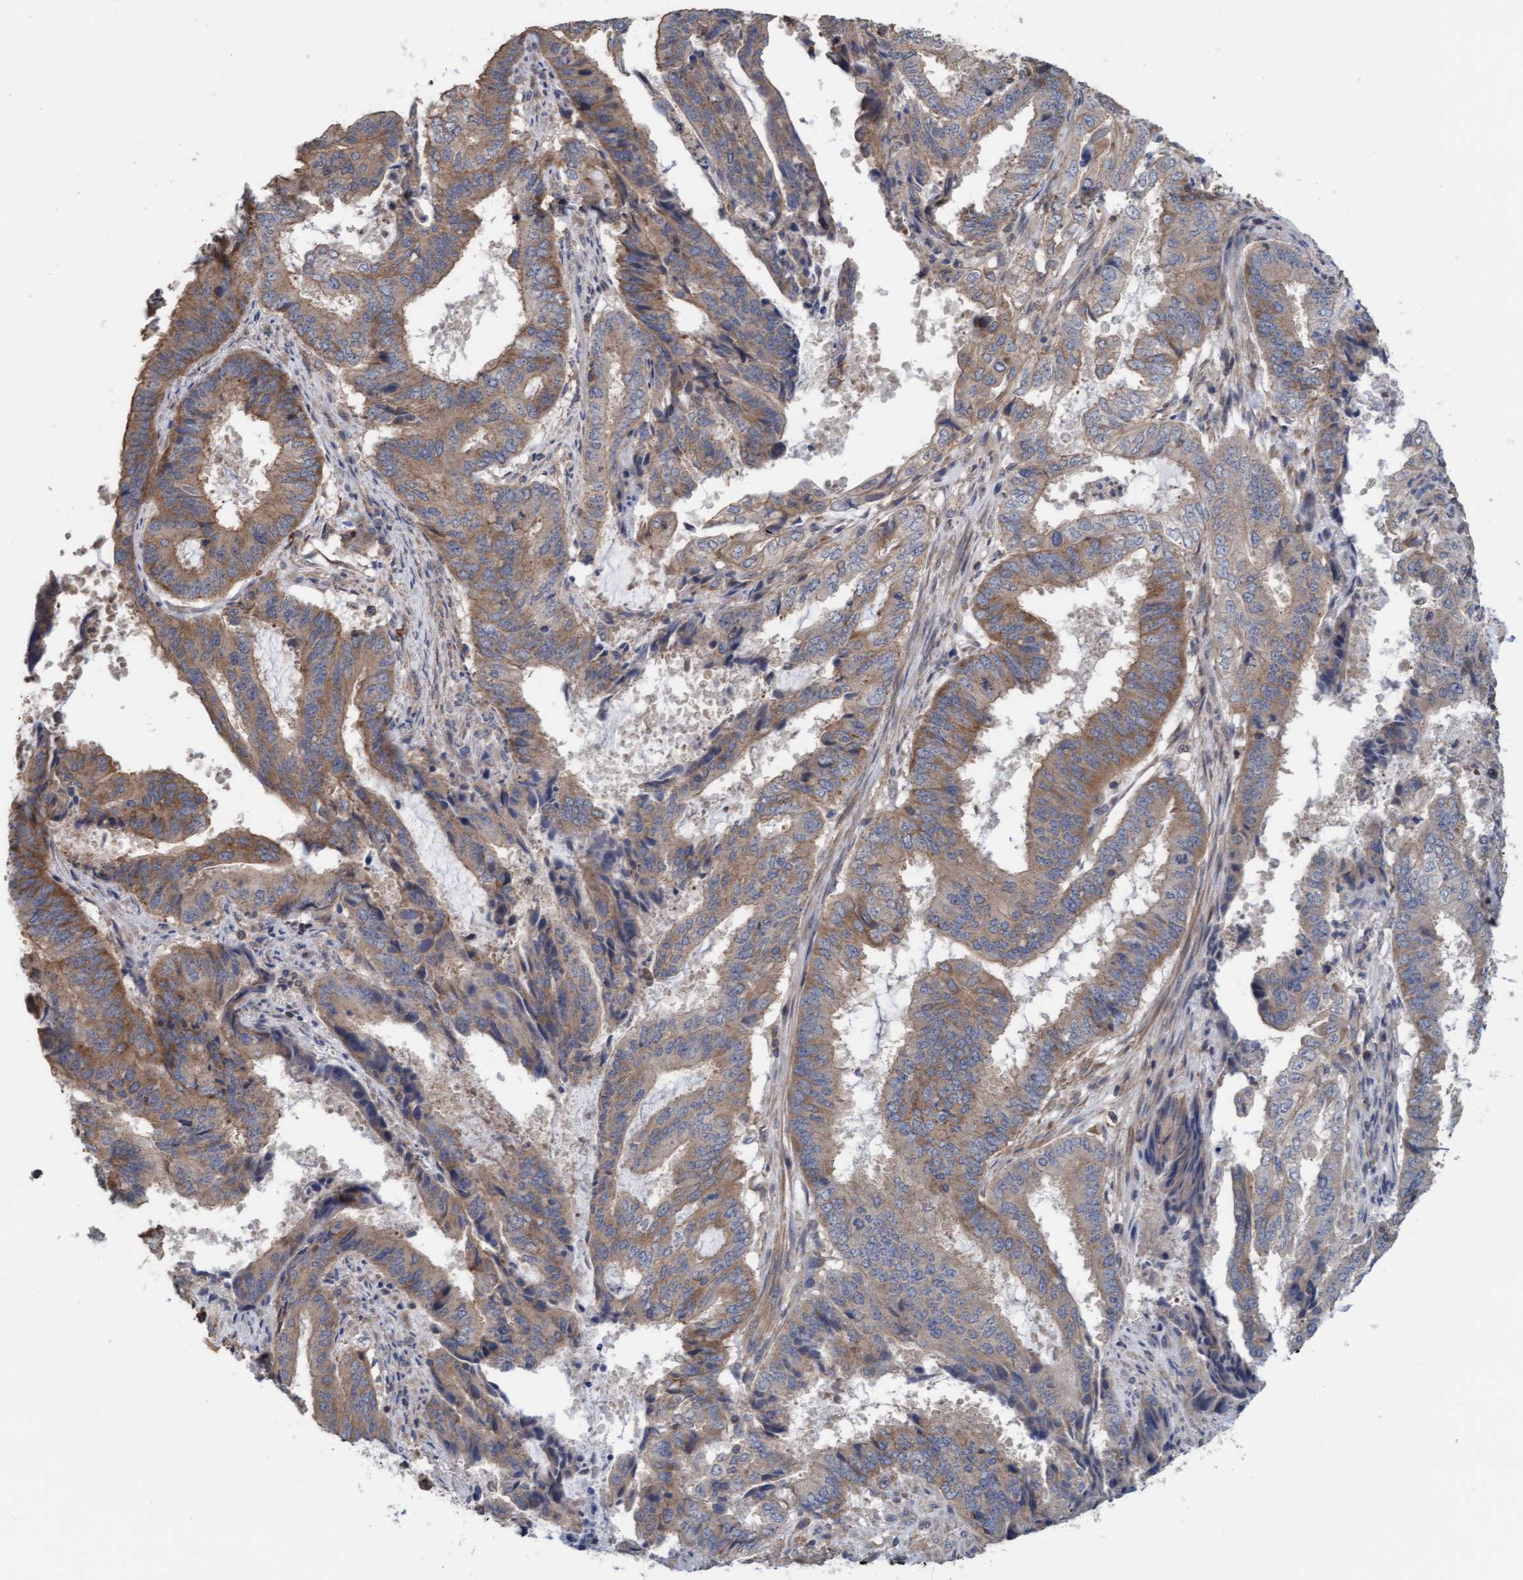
{"staining": {"intensity": "moderate", "quantity": ">75%", "location": "cytoplasmic/membranous"}, "tissue": "endometrial cancer", "cell_type": "Tumor cells", "image_type": "cancer", "snomed": [{"axis": "morphology", "description": "Adenocarcinoma, NOS"}, {"axis": "topography", "description": "Endometrium"}], "caption": "Endometrial cancer (adenocarcinoma) stained for a protein shows moderate cytoplasmic/membranous positivity in tumor cells.", "gene": "FXR2", "patient": {"sex": "female", "age": 51}}